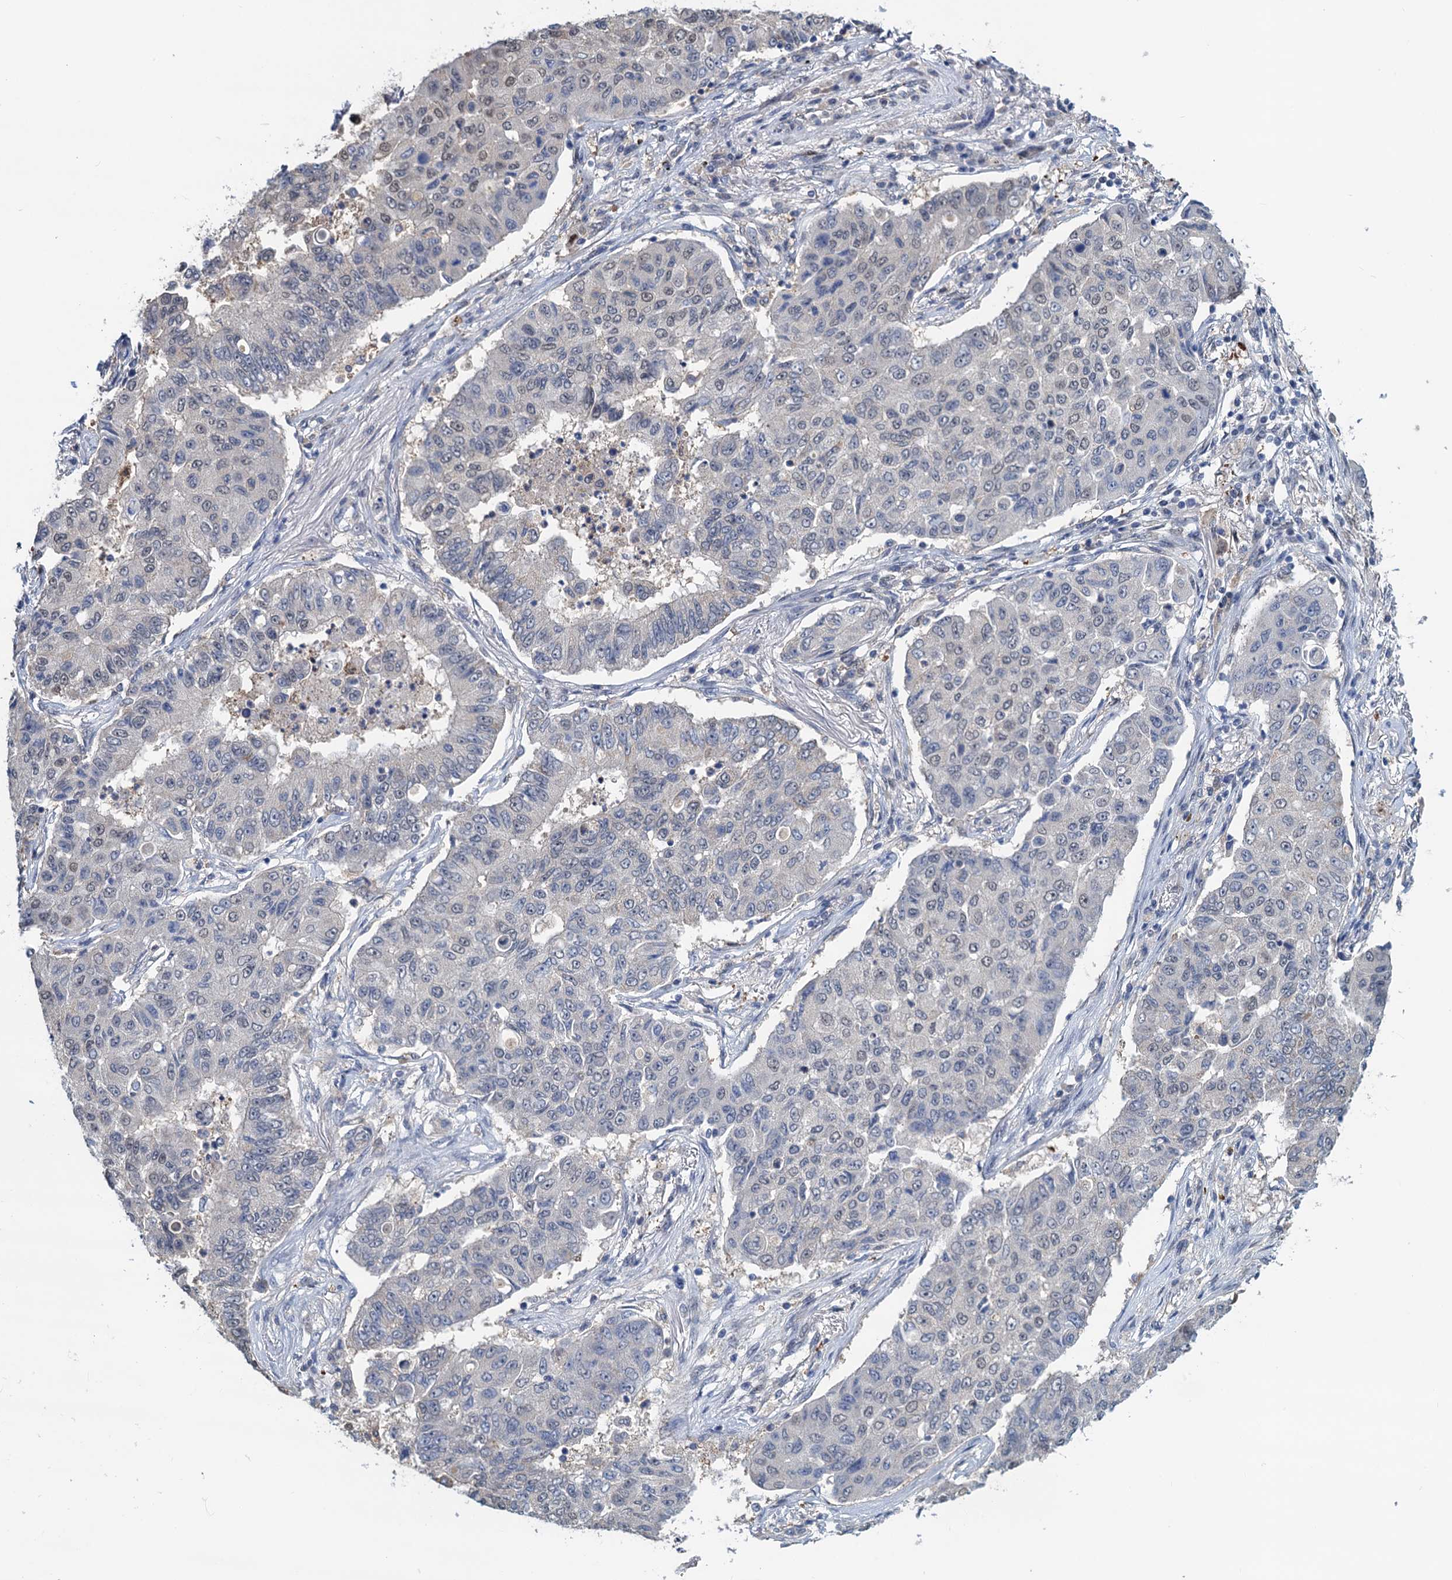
{"staining": {"intensity": "negative", "quantity": "none", "location": "none"}, "tissue": "lung cancer", "cell_type": "Tumor cells", "image_type": "cancer", "snomed": [{"axis": "morphology", "description": "Squamous cell carcinoma, NOS"}, {"axis": "topography", "description": "Lung"}], "caption": "A photomicrograph of squamous cell carcinoma (lung) stained for a protein demonstrates no brown staining in tumor cells.", "gene": "RTKN2", "patient": {"sex": "male", "age": 74}}